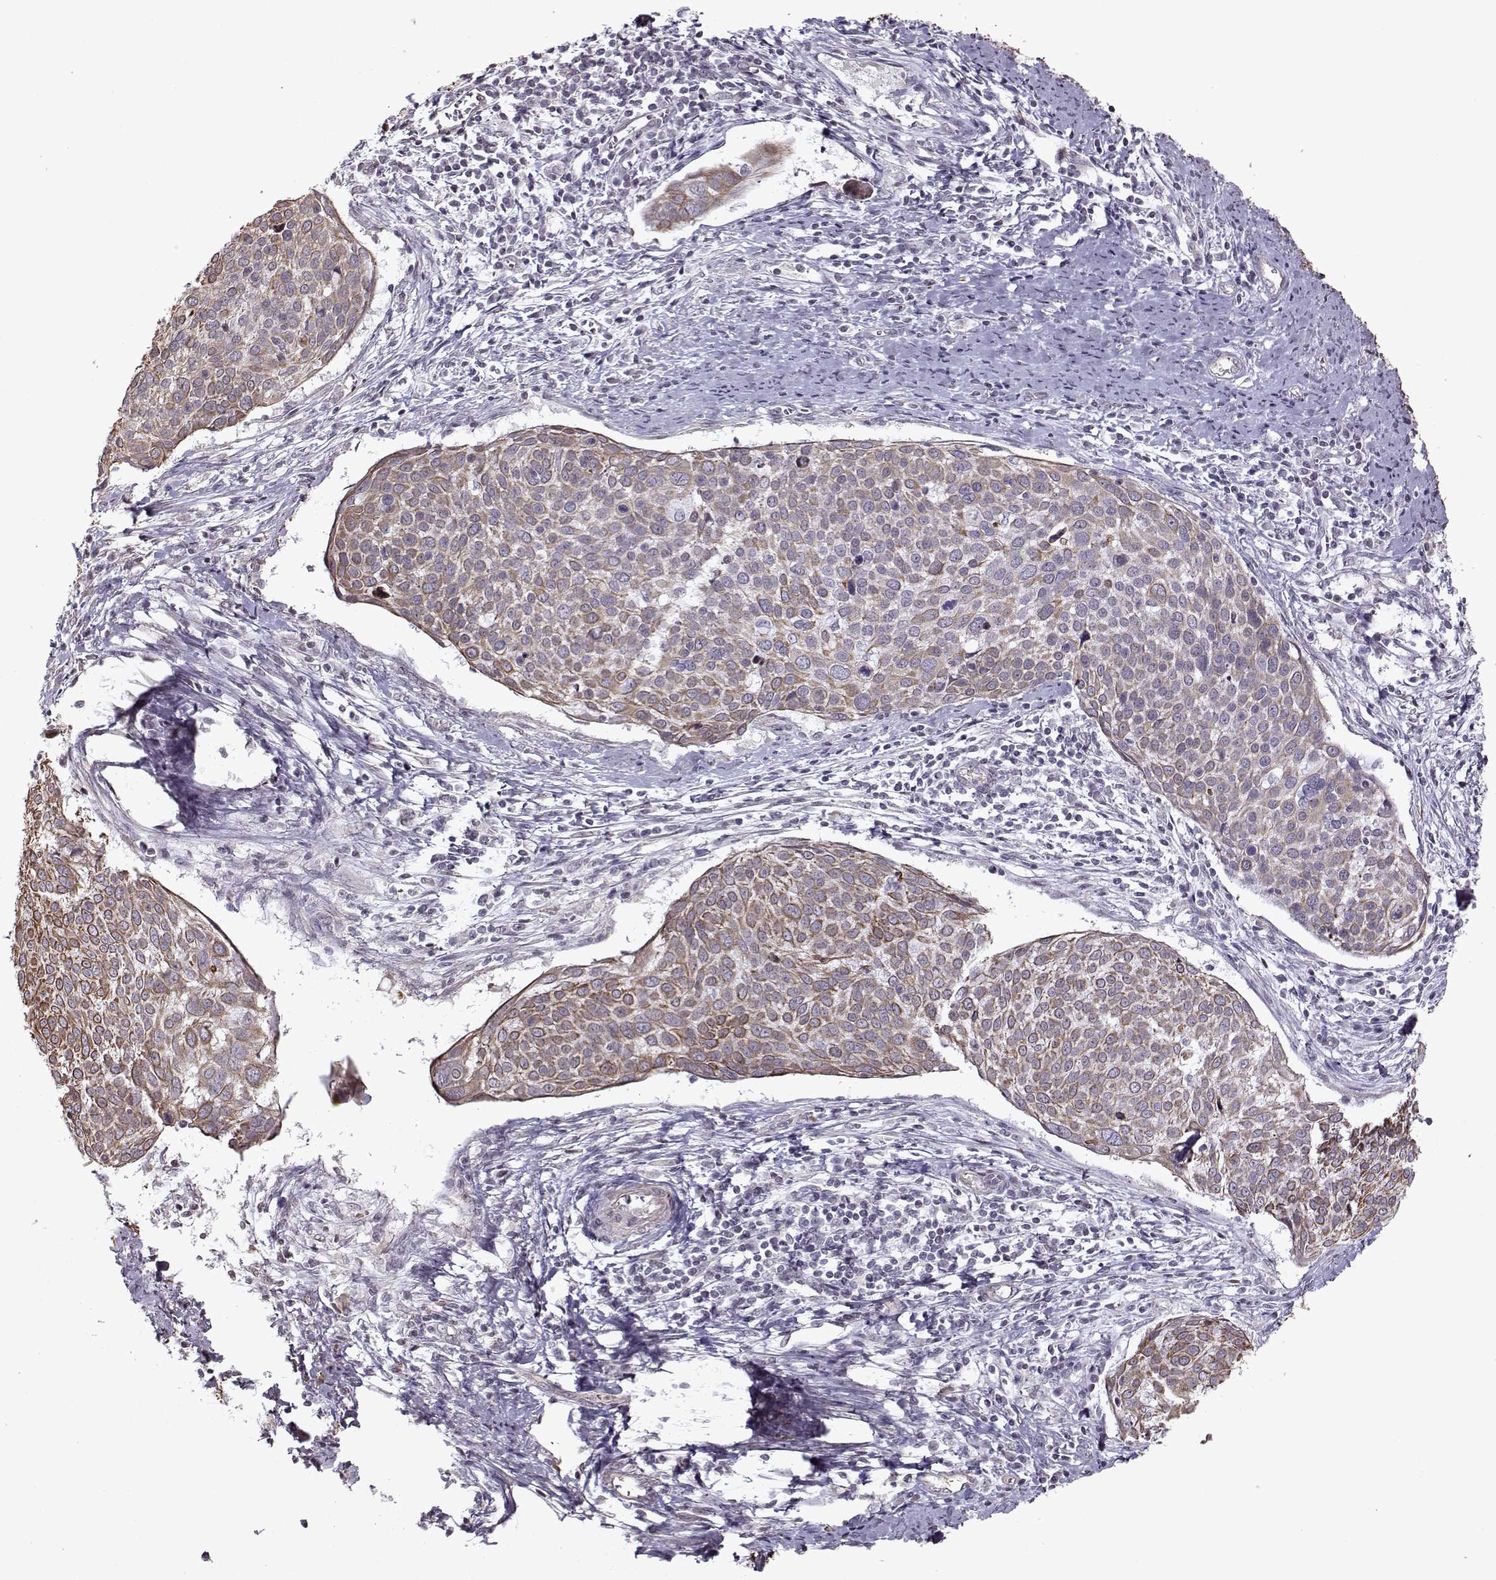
{"staining": {"intensity": "moderate", "quantity": ">75%", "location": "cytoplasmic/membranous"}, "tissue": "cervical cancer", "cell_type": "Tumor cells", "image_type": "cancer", "snomed": [{"axis": "morphology", "description": "Squamous cell carcinoma, NOS"}, {"axis": "topography", "description": "Cervix"}], "caption": "Cervical cancer stained with a brown dye exhibits moderate cytoplasmic/membranous positive positivity in about >75% of tumor cells.", "gene": "KRT9", "patient": {"sex": "female", "age": 39}}